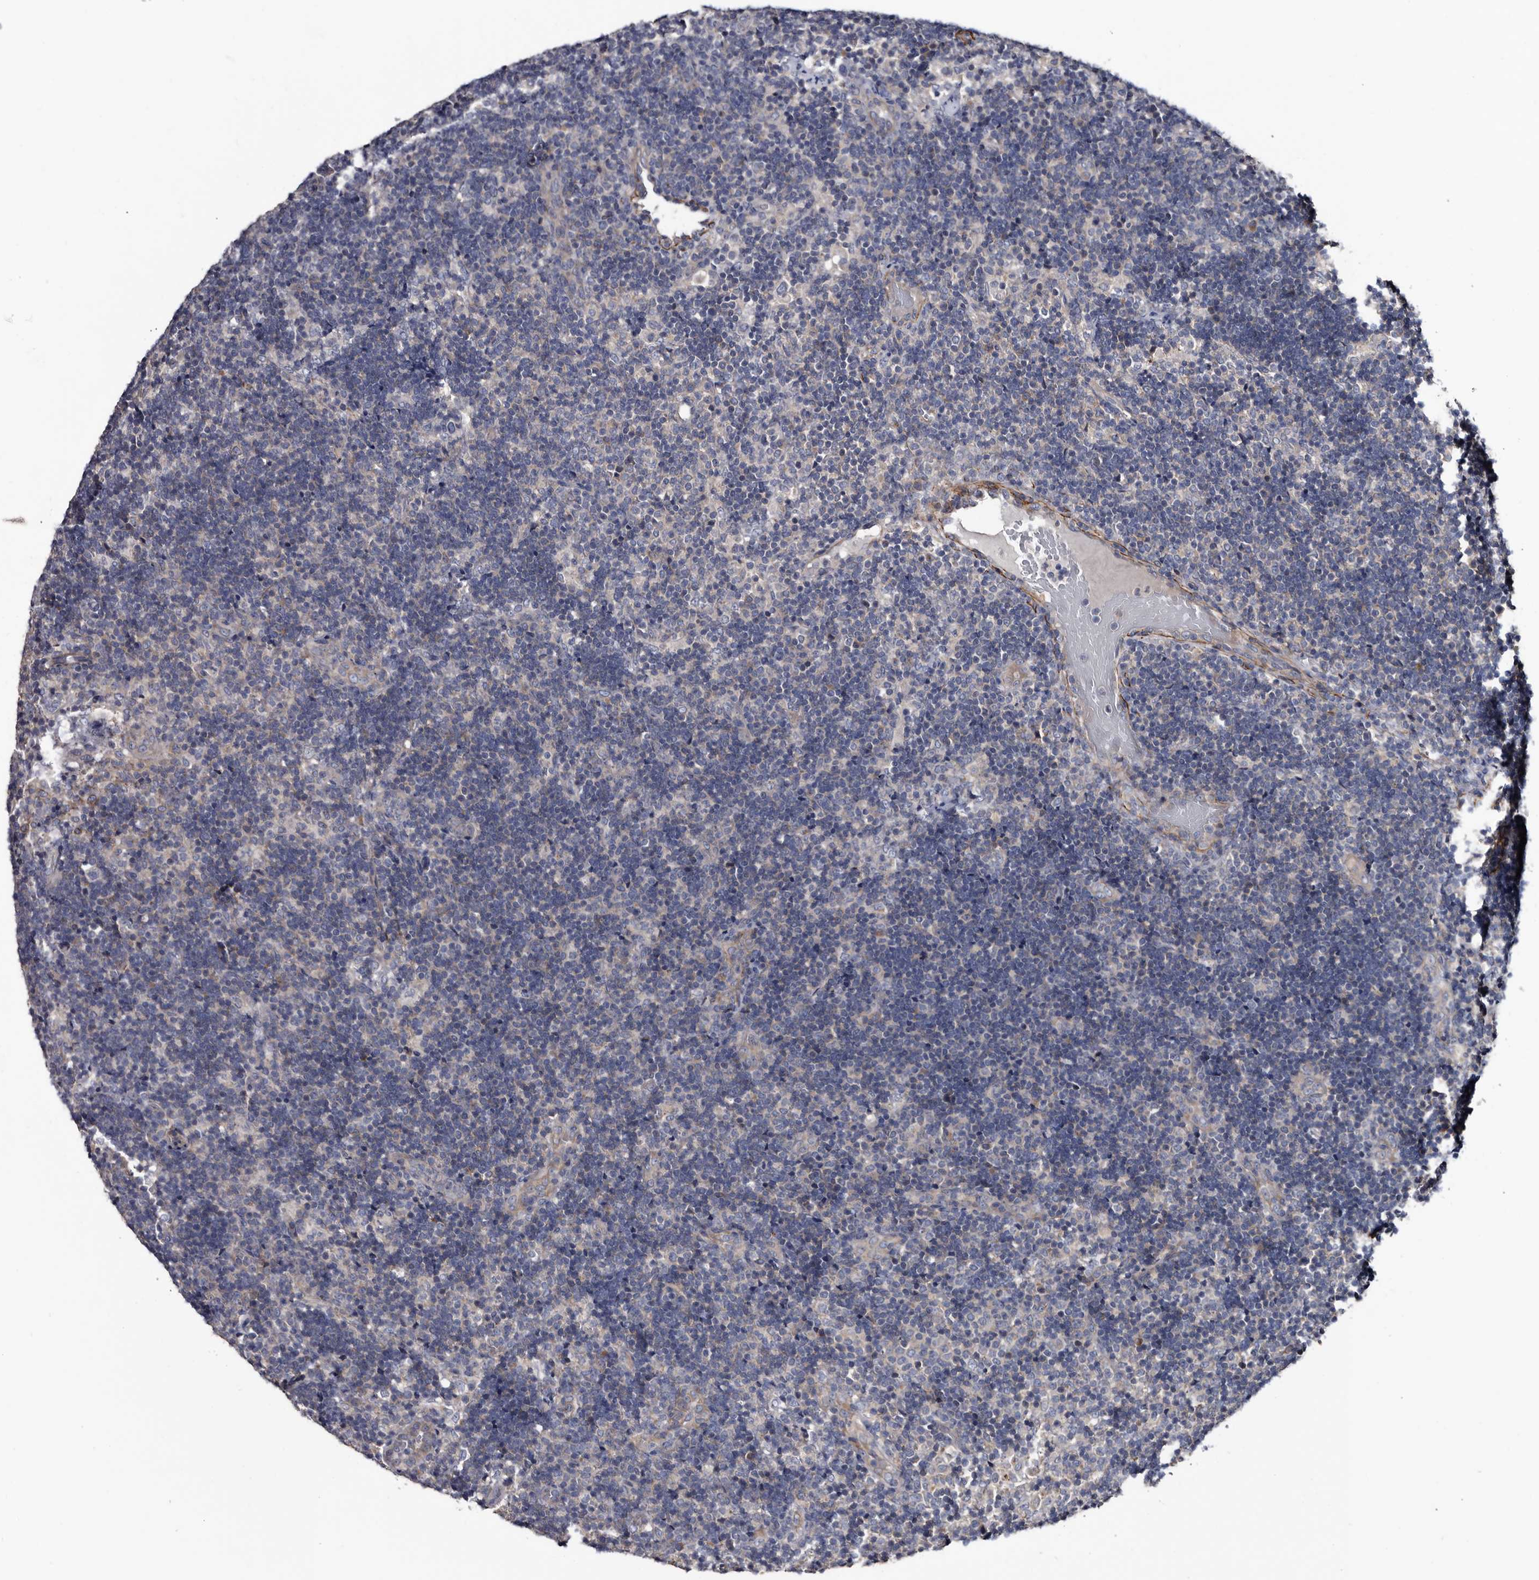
{"staining": {"intensity": "negative", "quantity": "none", "location": "none"}, "tissue": "lymph node", "cell_type": "Germinal center cells", "image_type": "normal", "snomed": [{"axis": "morphology", "description": "Normal tissue, NOS"}, {"axis": "topography", "description": "Lymph node"}], "caption": "Immunohistochemical staining of benign human lymph node shows no significant positivity in germinal center cells. The staining was performed using DAB (3,3'-diaminobenzidine) to visualize the protein expression in brown, while the nuclei were stained in blue with hematoxylin (Magnification: 20x).", "gene": "IARS1", "patient": {"sex": "female", "age": 22}}